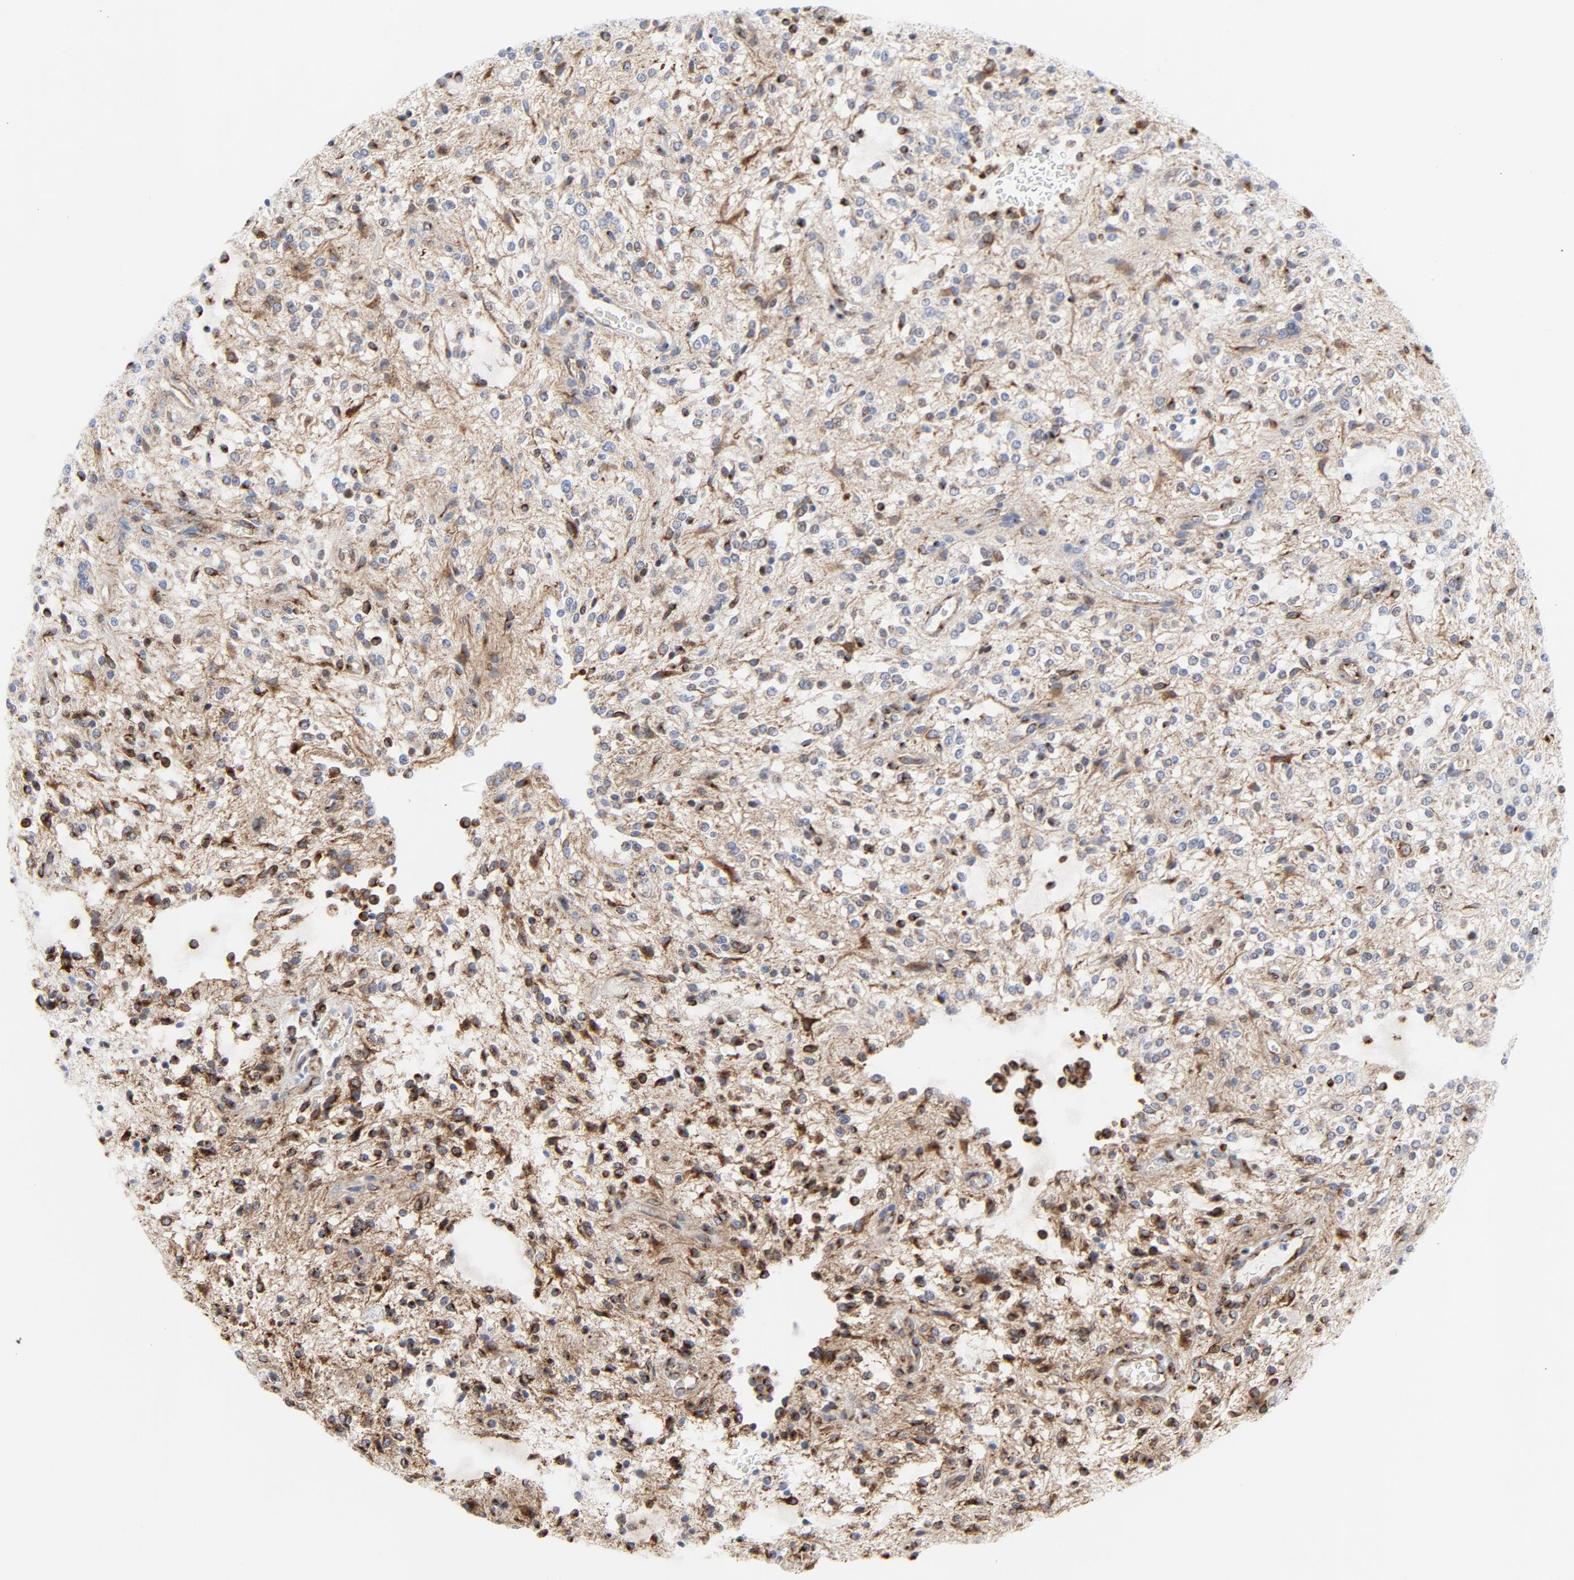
{"staining": {"intensity": "moderate", "quantity": "<25%", "location": "cytoplasmic/membranous"}, "tissue": "glioma", "cell_type": "Tumor cells", "image_type": "cancer", "snomed": [{"axis": "morphology", "description": "Glioma, malignant, NOS"}, {"axis": "topography", "description": "Cerebellum"}], "caption": "Protein expression analysis of human glioma reveals moderate cytoplasmic/membranous positivity in approximately <25% of tumor cells. (DAB (3,3'-diaminobenzidine) = brown stain, brightfield microscopy at high magnification).", "gene": "TUBB1", "patient": {"sex": "female", "age": 10}}